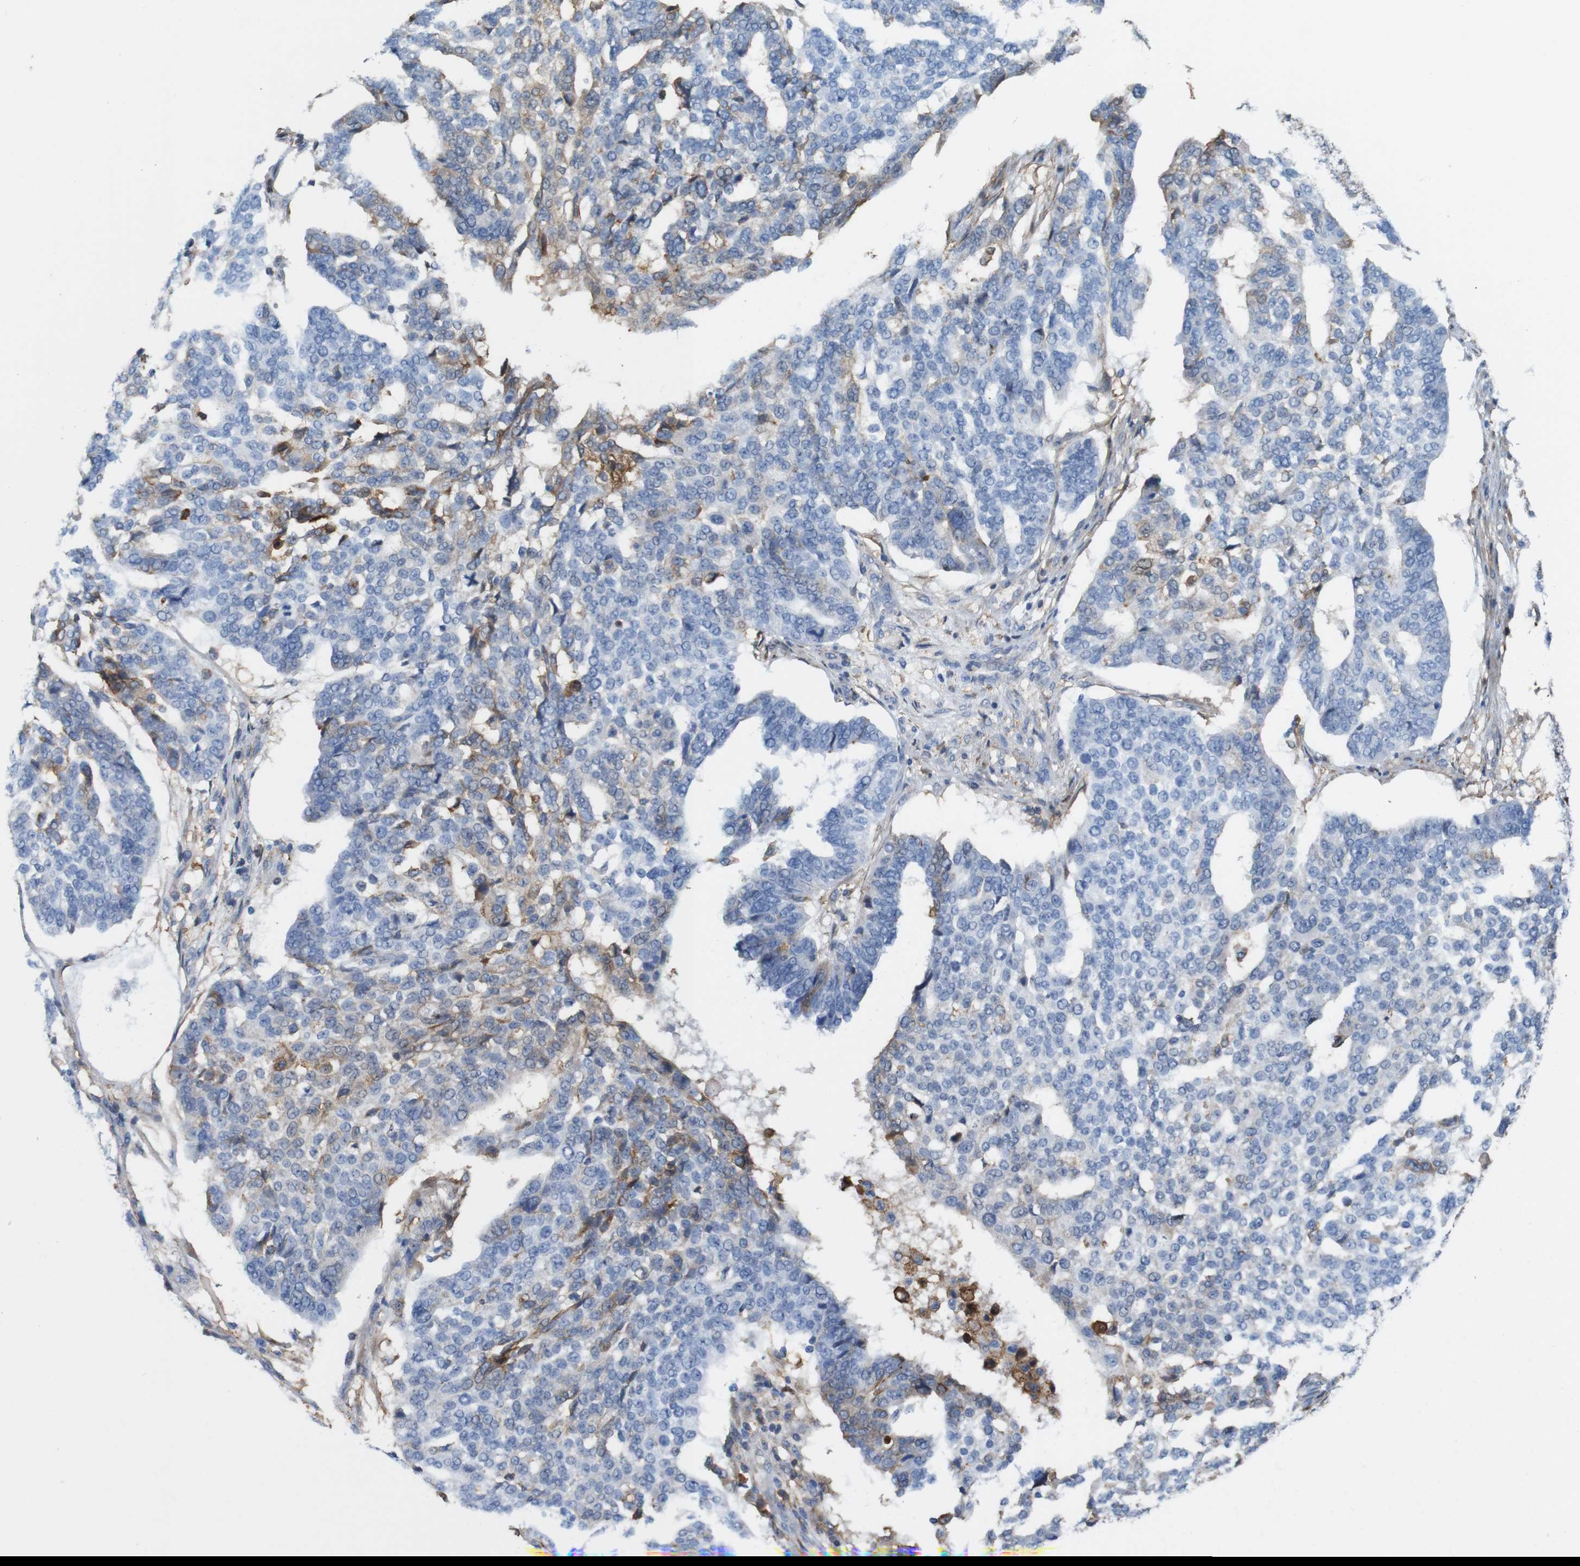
{"staining": {"intensity": "weak", "quantity": "<25%", "location": "cytoplasmic/membranous"}, "tissue": "ovarian cancer", "cell_type": "Tumor cells", "image_type": "cancer", "snomed": [{"axis": "morphology", "description": "Cystadenocarcinoma, serous, NOS"}, {"axis": "topography", "description": "Ovary"}], "caption": "Ovarian cancer (serous cystadenocarcinoma) was stained to show a protein in brown. There is no significant positivity in tumor cells.", "gene": "ANXA1", "patient": {"sex": "female", "age": 59}}